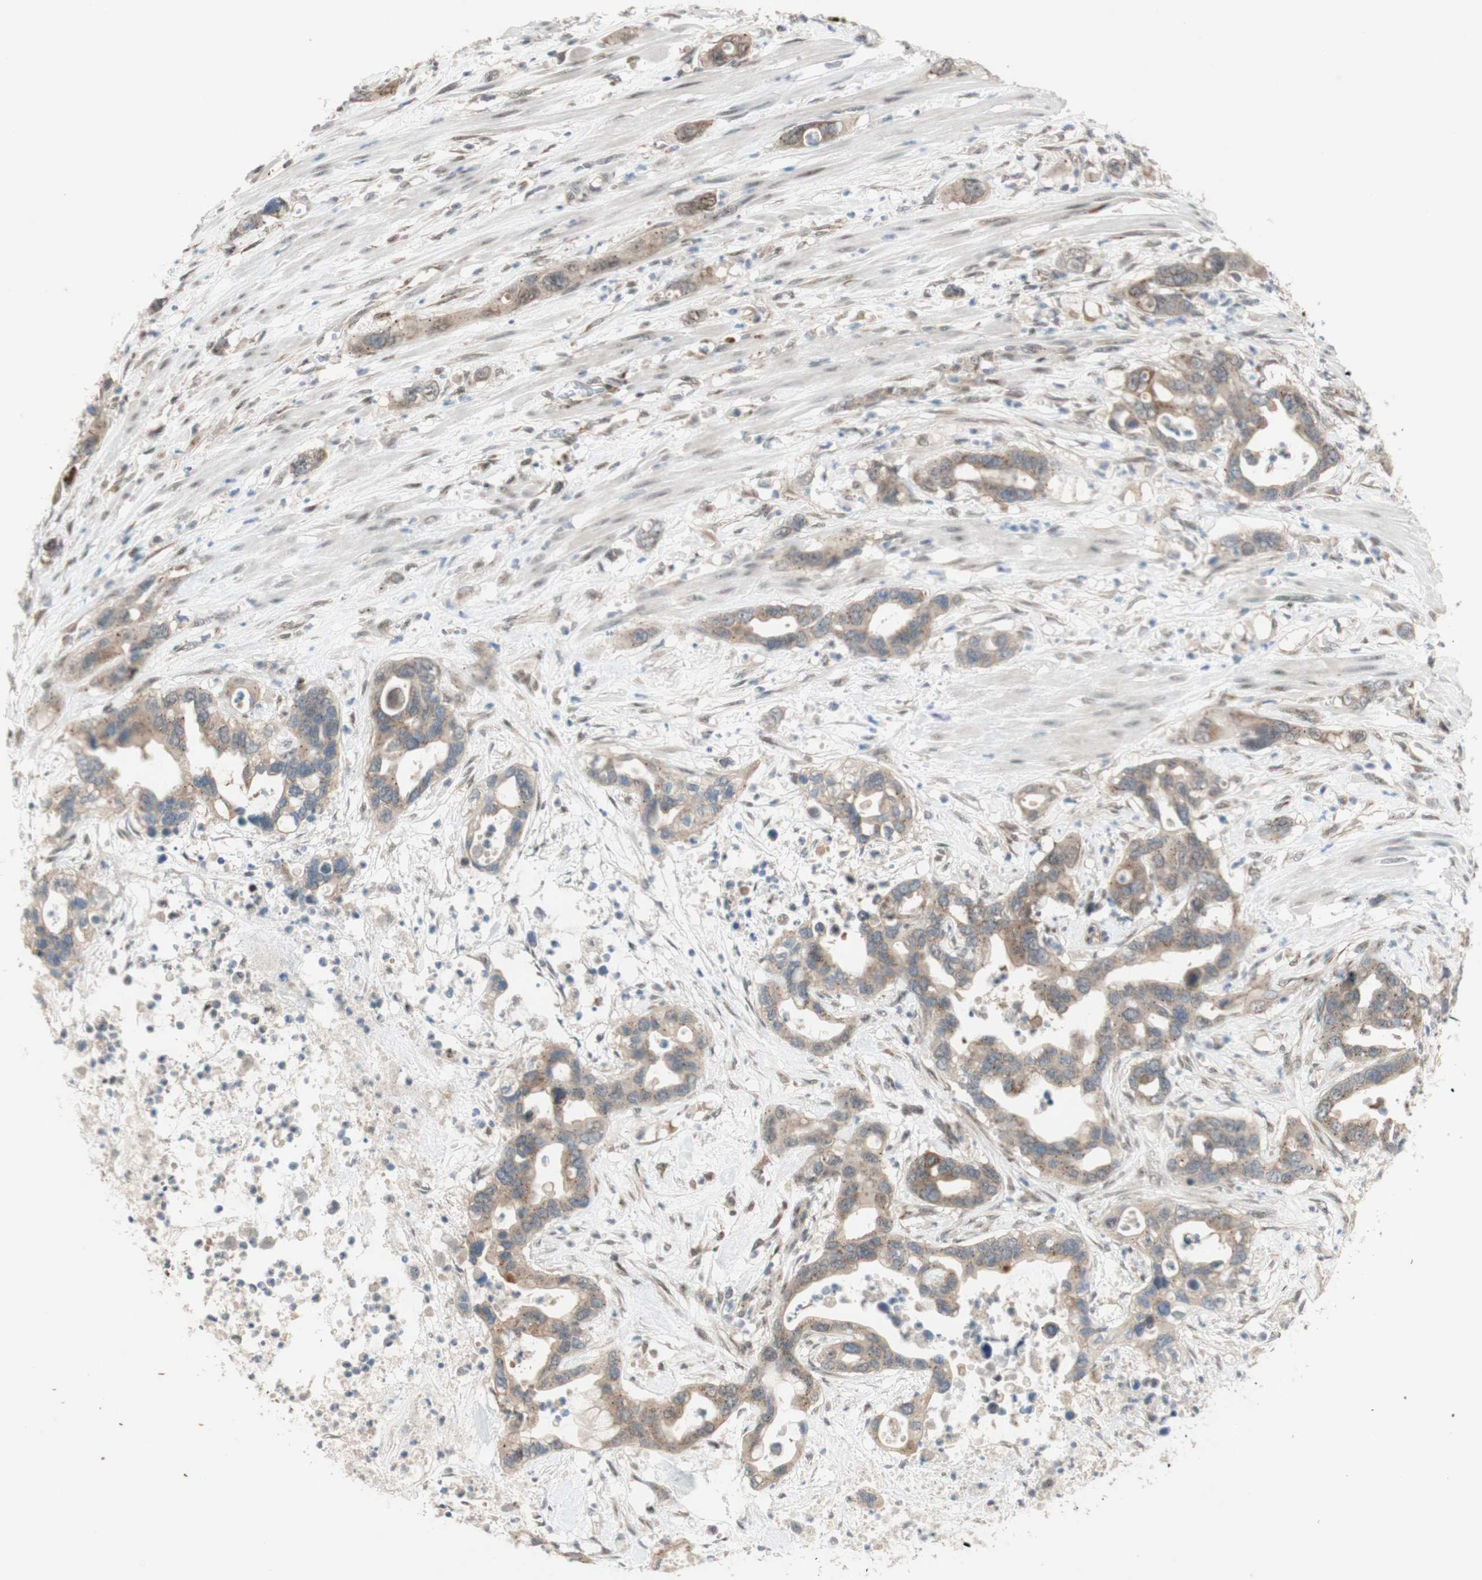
{"staining": {"intensity": "moderate", "quantity": ">75%", "location": "cytoplasmic/membranous"}, "tissue": "pancreatic cancer", "cell_type": "Tumor cells", "image_type": "cancer", "snomed": [{"axis": "morphology", "description": "Adenocarcinoma, NOS"}, {"axis": "topography", "description": "Pancreas"}], "caption": "Immunohistochemistry (IHC) of pancreatic adenocarcinoma reveals medium levels of moderate cytoplasmic/membranous expression in about >75% of tumor cells. (brown staining indicates protein expression, while blue staining denotes nuclei).", "gene": "CYLD", "patient": {"sex": "female", "age": 71}}